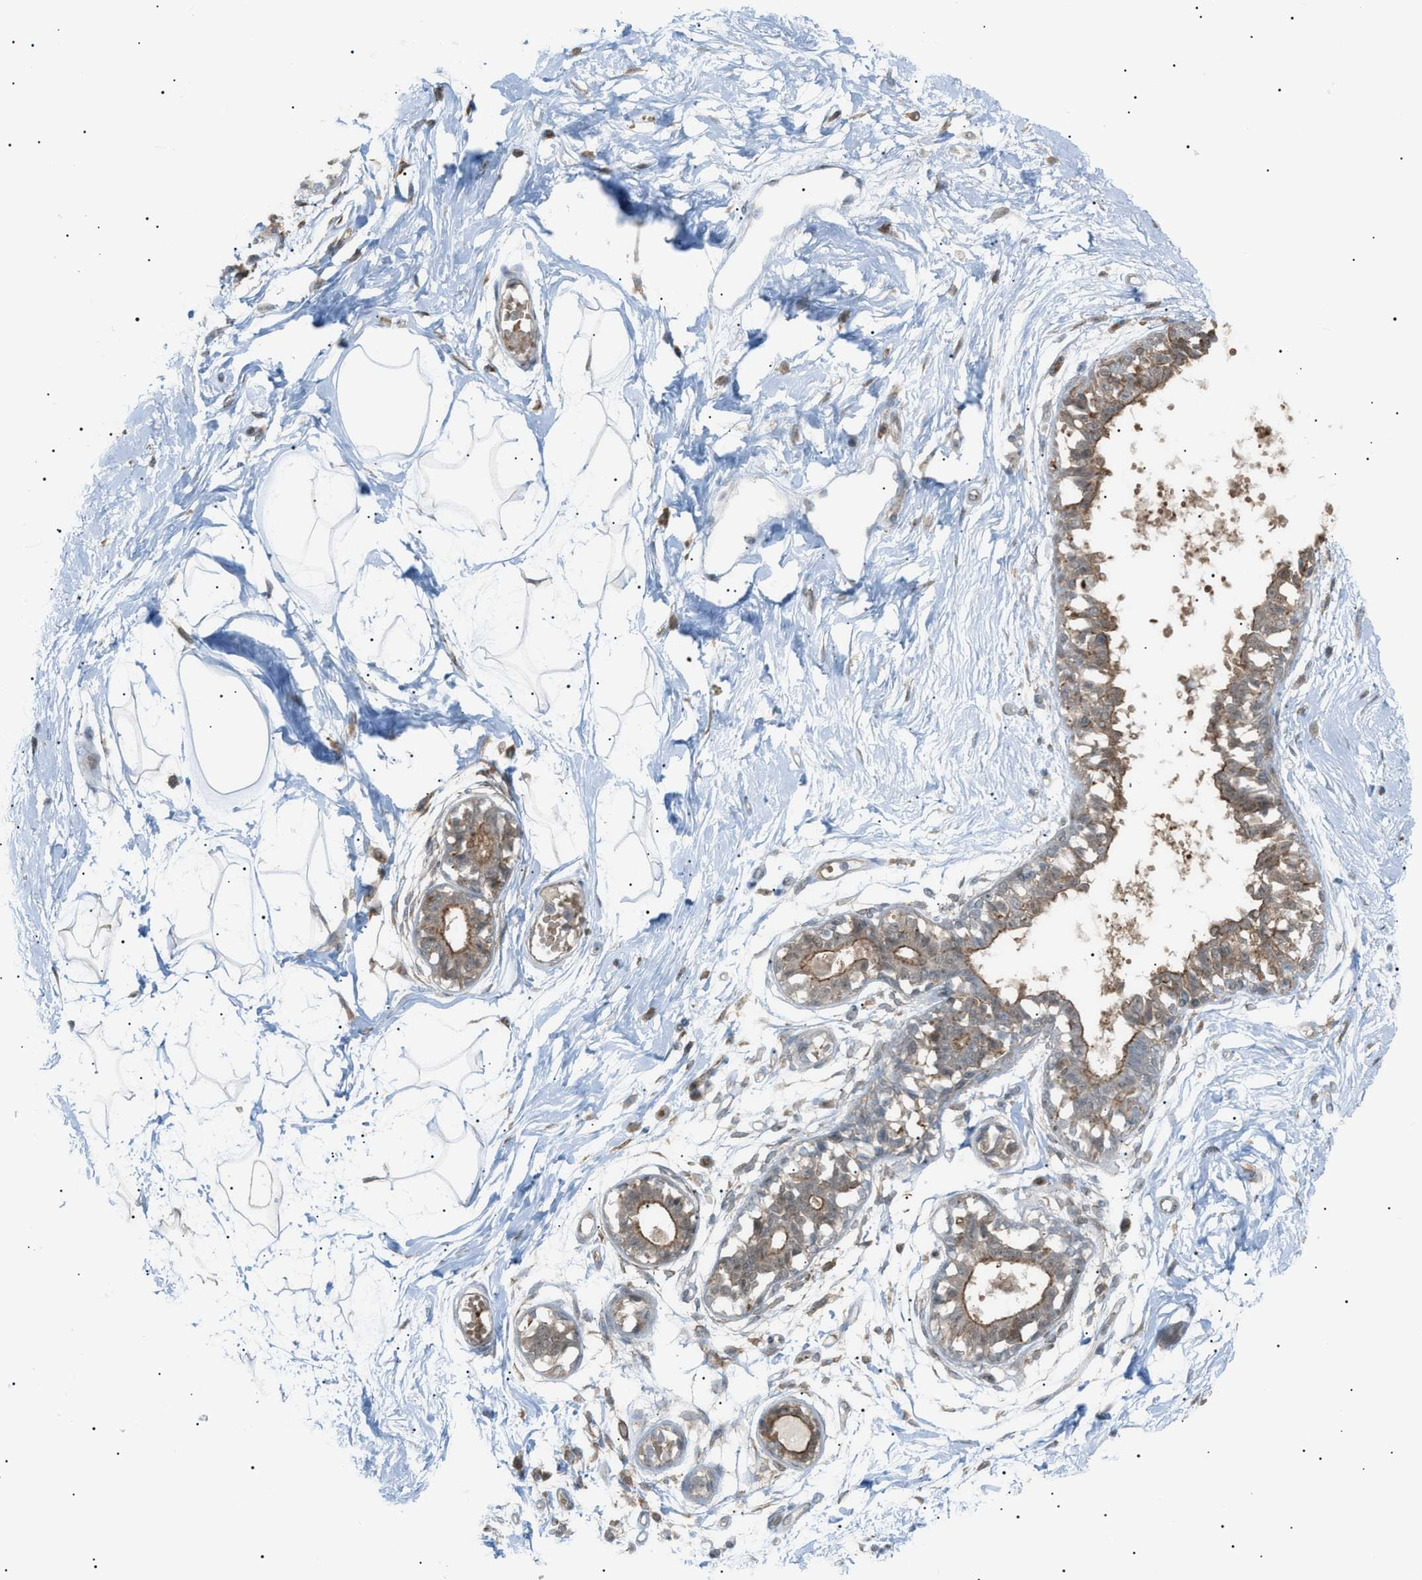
{"staining": {"intensity": "weak", "quantity": "<25%", "location": "cytoplasmic/membranous"}, "tissue": "breast", "cell_type": "Adipocytes", "image_type": "normal", "snomed": [{"axis": "morphology", "description": "Normal tissue, NOS"}, {"axis": "topography", "description": "Breast"}], "caption": "DAB (3,3'-diaminobenzidine) immunohistochemical staining of normal breast demonstrates no significant positivity in adipocytes. Brightfield microscopy of immunohistochemistry (IHC) stained with DAB (3,3'-diaminobenzidine) (brown) and hematoxylin (blue), captured at high magnification.", "gene": "LPIN2", "patient": {"sex": "female", "age": 45}}